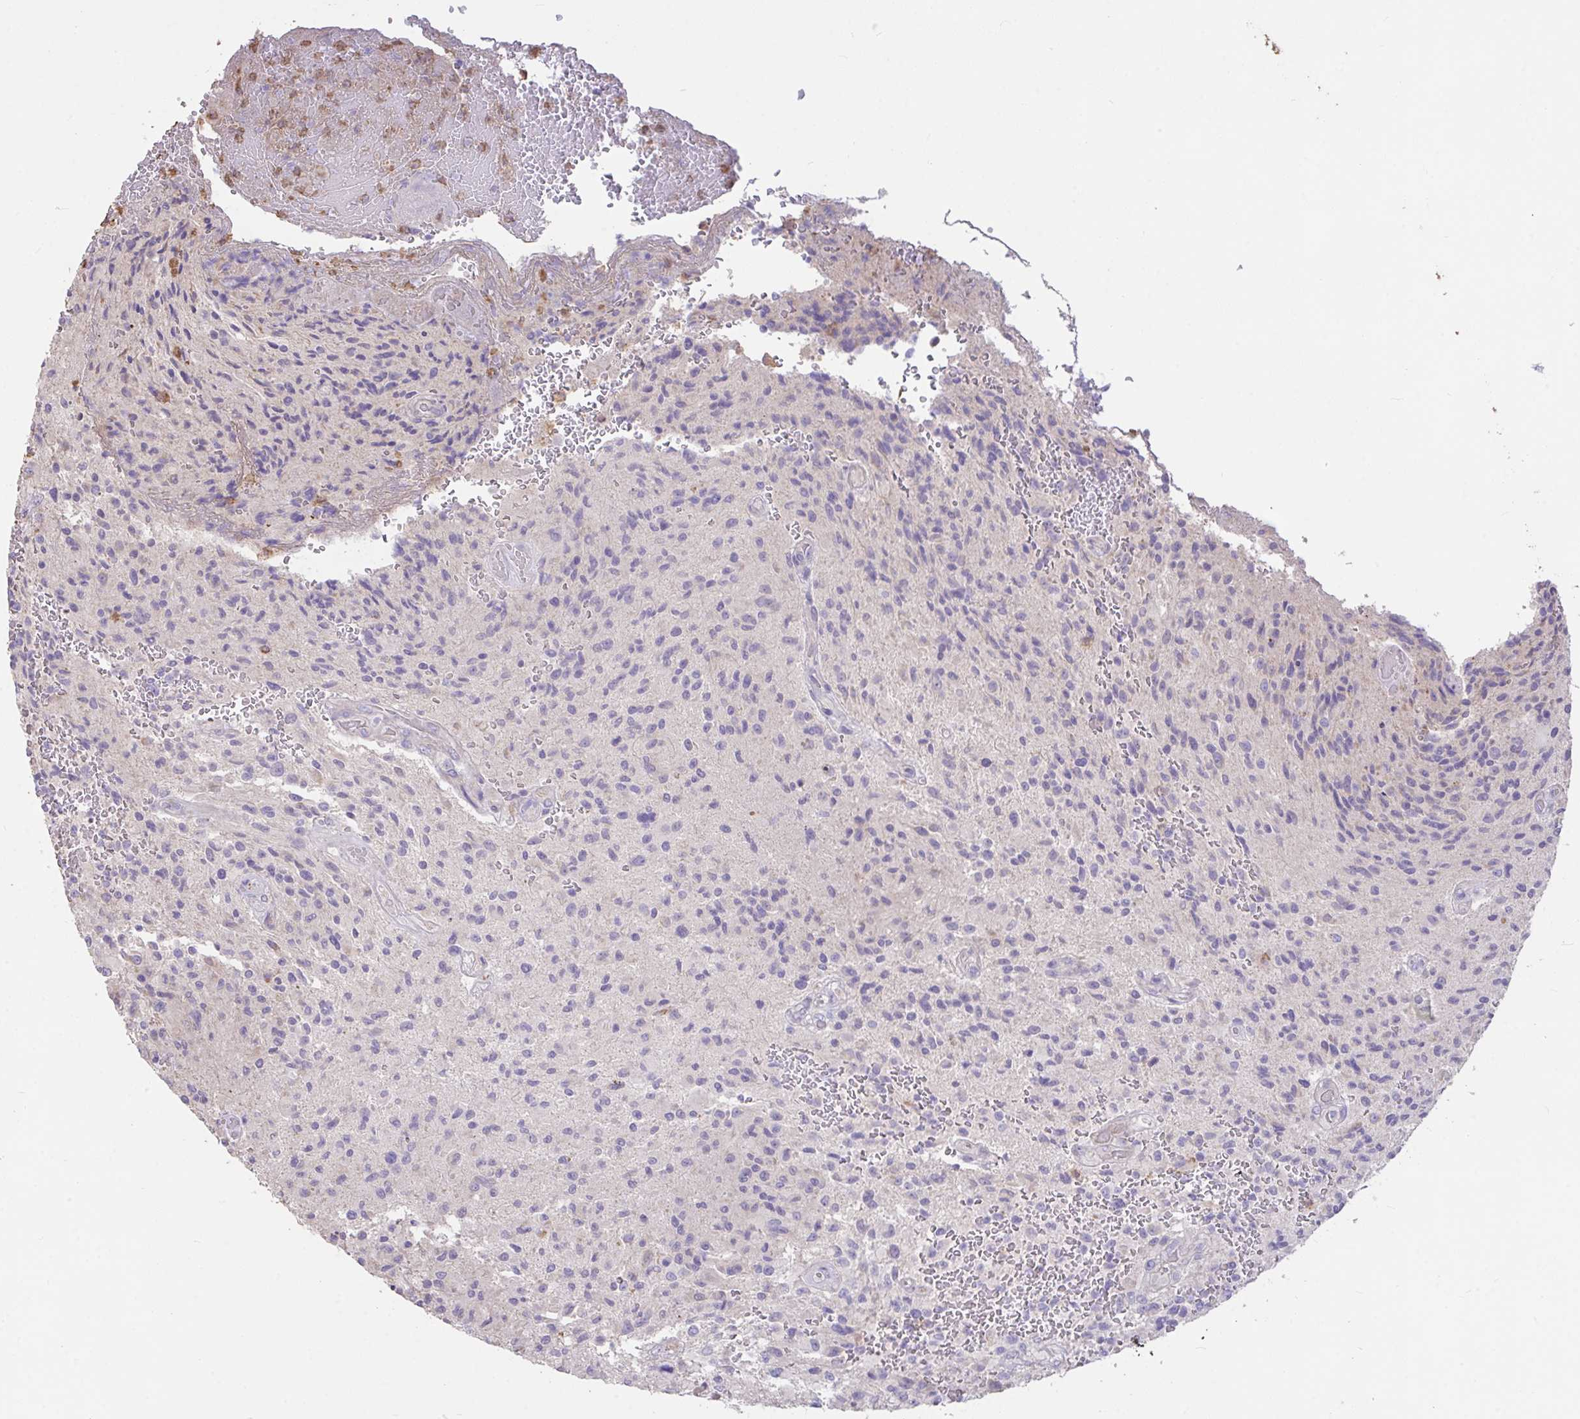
{"staining": {"intensity": "negative", "quantity": "none", "location": "none"}, "tissue": "glioma", "cell_type": "Tumor cells", "image_type": "cancer", "snomed": [{"axis": "morphology", "description": "Normal tissue, NOS"}, {"axis": "morphology", "description": "Glioma, malignant, High grade"}, {"axis": "topography", "description": "Cerebral cortex"}], "caption": "Human glioma stained for a protein using IHC demonstrates no staining in tumor cells.", "gene": "FCER1A", "patient": {"sex": "male", "age": 56}}